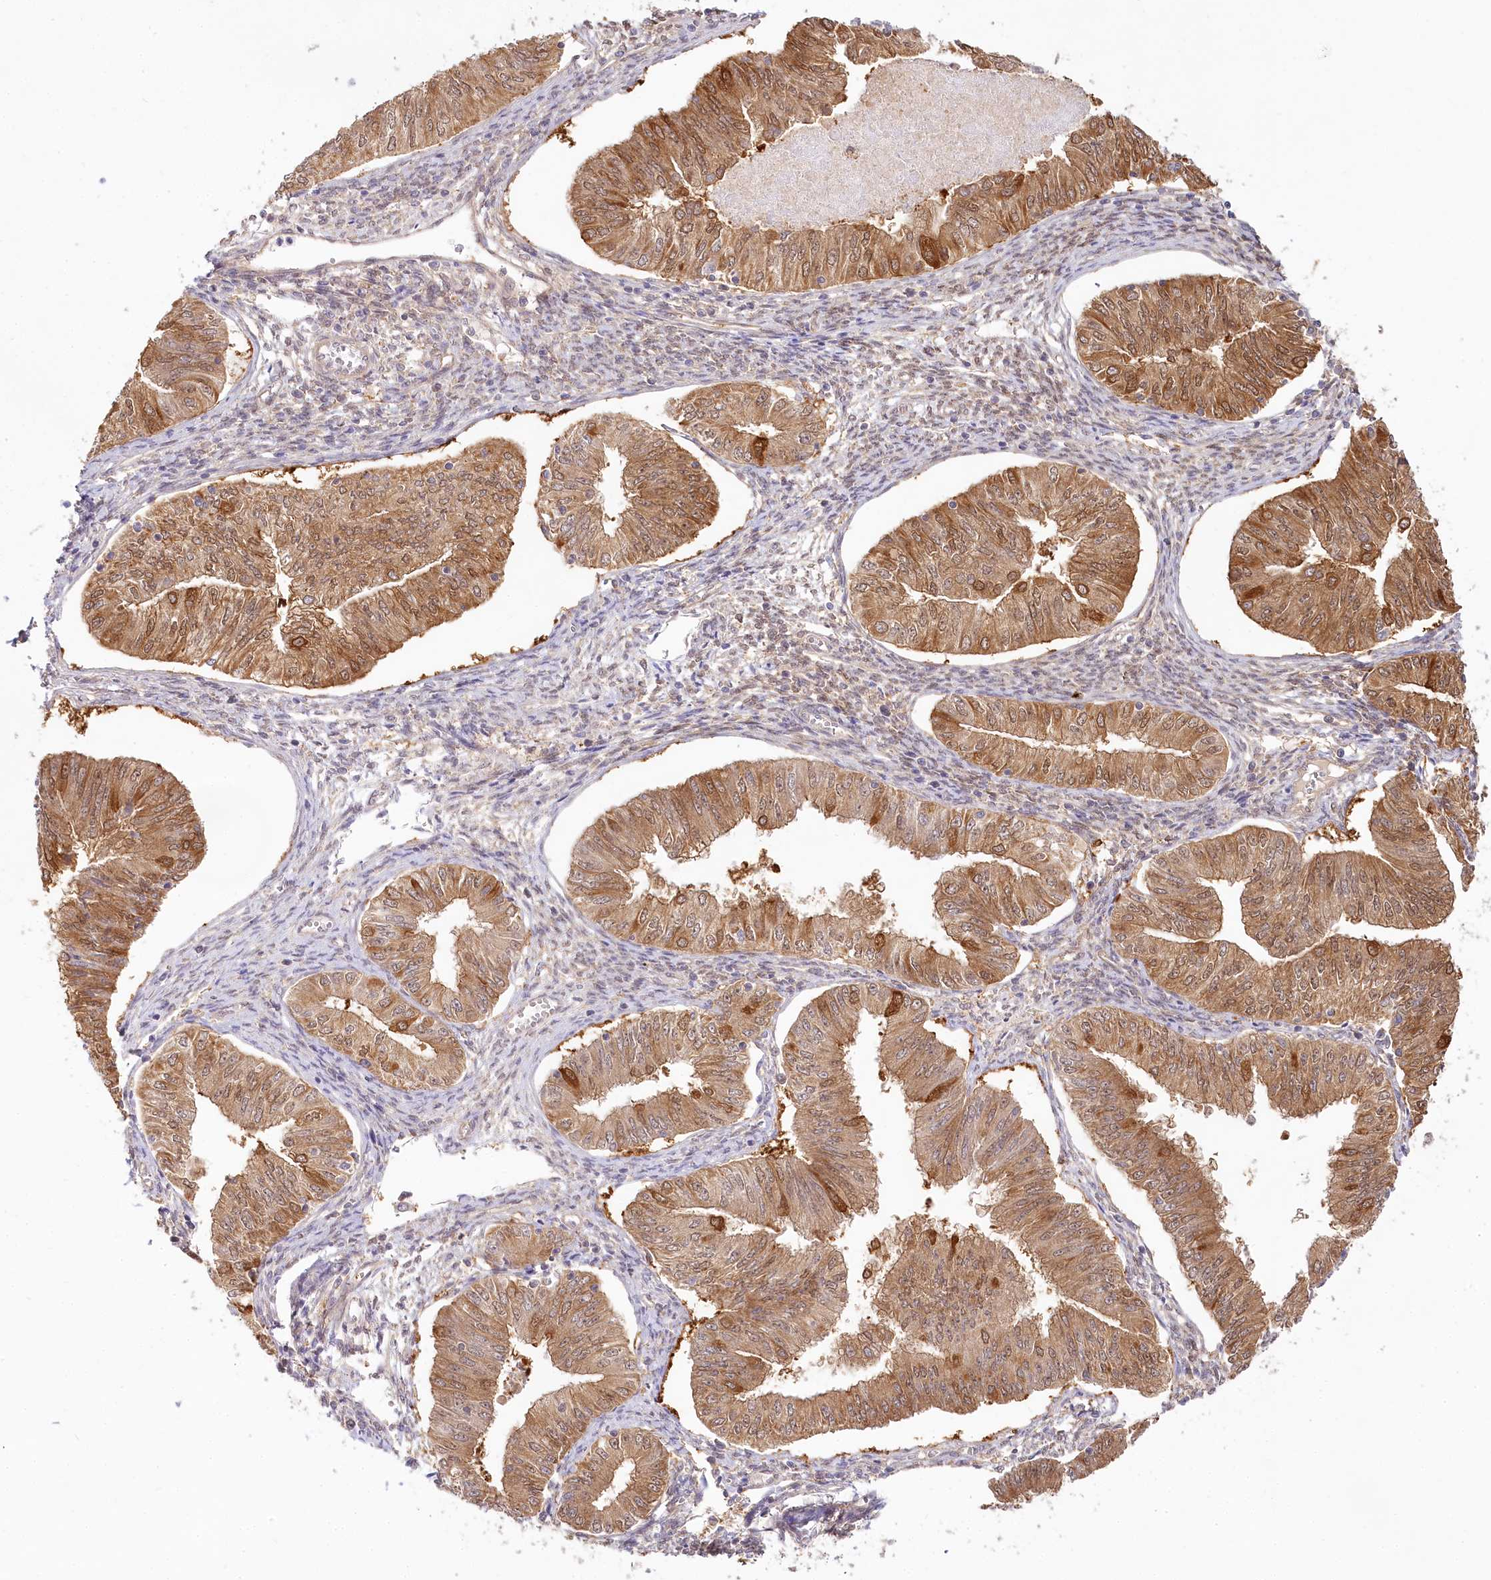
{"staining": {"intensity": "moderate", "quantity": ">75%", "location": "cytoplasmic/membranous"}, "tissue": "endometrial cancer", "cell_type": "Tumor cells", "image_type": "cancer", "snomed": [{"axis": "morphology", "description": "Normal tissue, NOS"}, {"axis": "morphology", "description": "Adenocarcinoma, NOS"}, {"axis": "topography", "description": "Endometrium"}], "caption": "Immunohistochemistry (IHC) image of neoplastic tissue: endometrial cancer stained using immunohistochemistry reveals medium levels of moderate protein expression localized specifically in the cytoplasmic/membranous of tumor cells, appearing as a cytoplasmic/membranous brown color.", "gene": "INPP4B", "patient": {"sex": "female", "age": 53}}